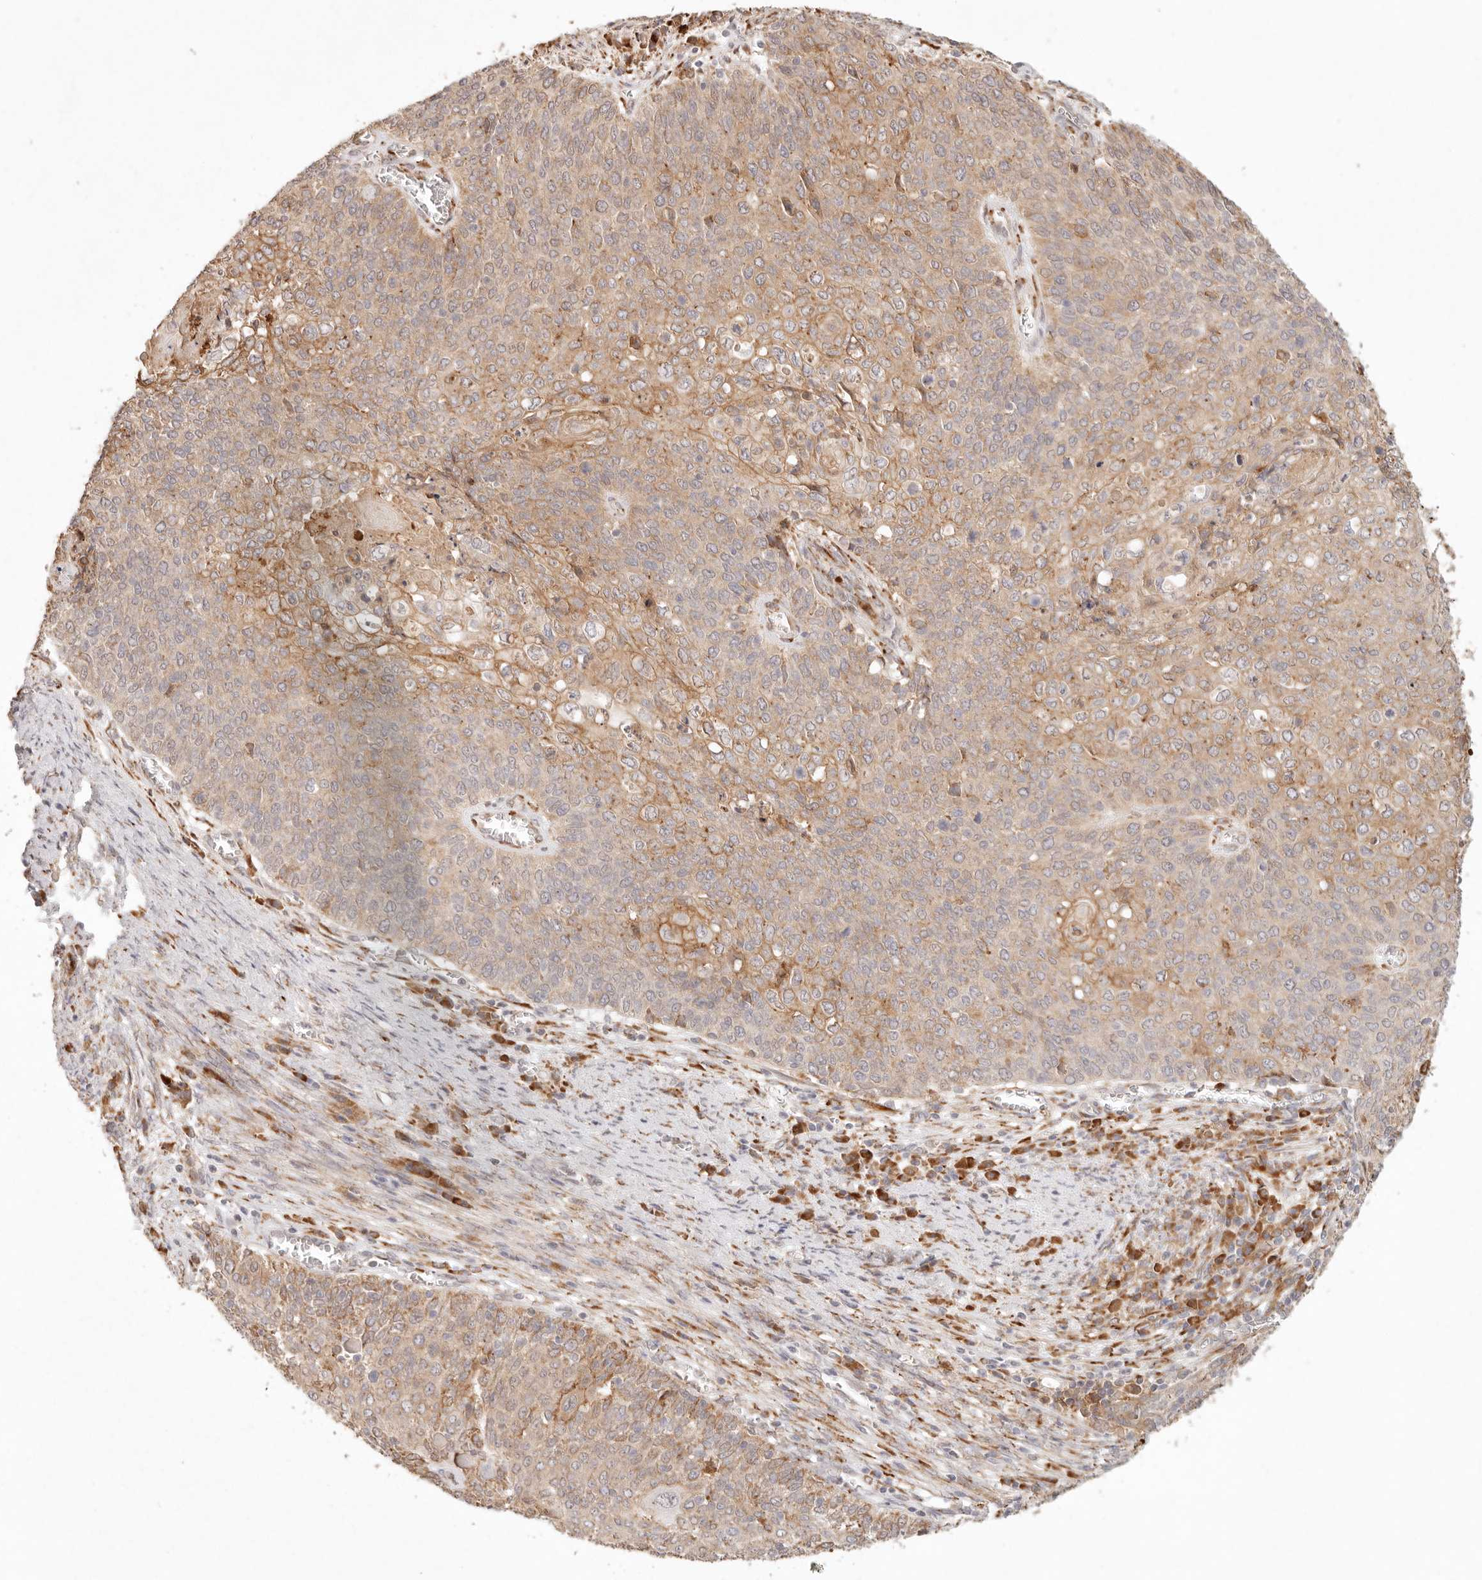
{"staining": {"intensity": "moderate", "quantity": ">75%", "location": "cytoplasmic/membranous"}, "tissue": "cervical cancer", "cell_type": "Tumor cells", "image_type": "cancer", "snomed": [{"axis": "morphology", "description": "Squamous cell carcinoma, NOS"}, {"axis": "topography", "description": "Cervix"}], "caption": "Protein staining of cervical squamous cell carcinoma tissue displays moderate cytoplasmic/membranous expression in about >75% of tumor cells. (brown staining indicates protein expression, while blue staining denotes nuclei).", "gene": "C1orf127", "patient": {"sex": "female", "age": 39}}